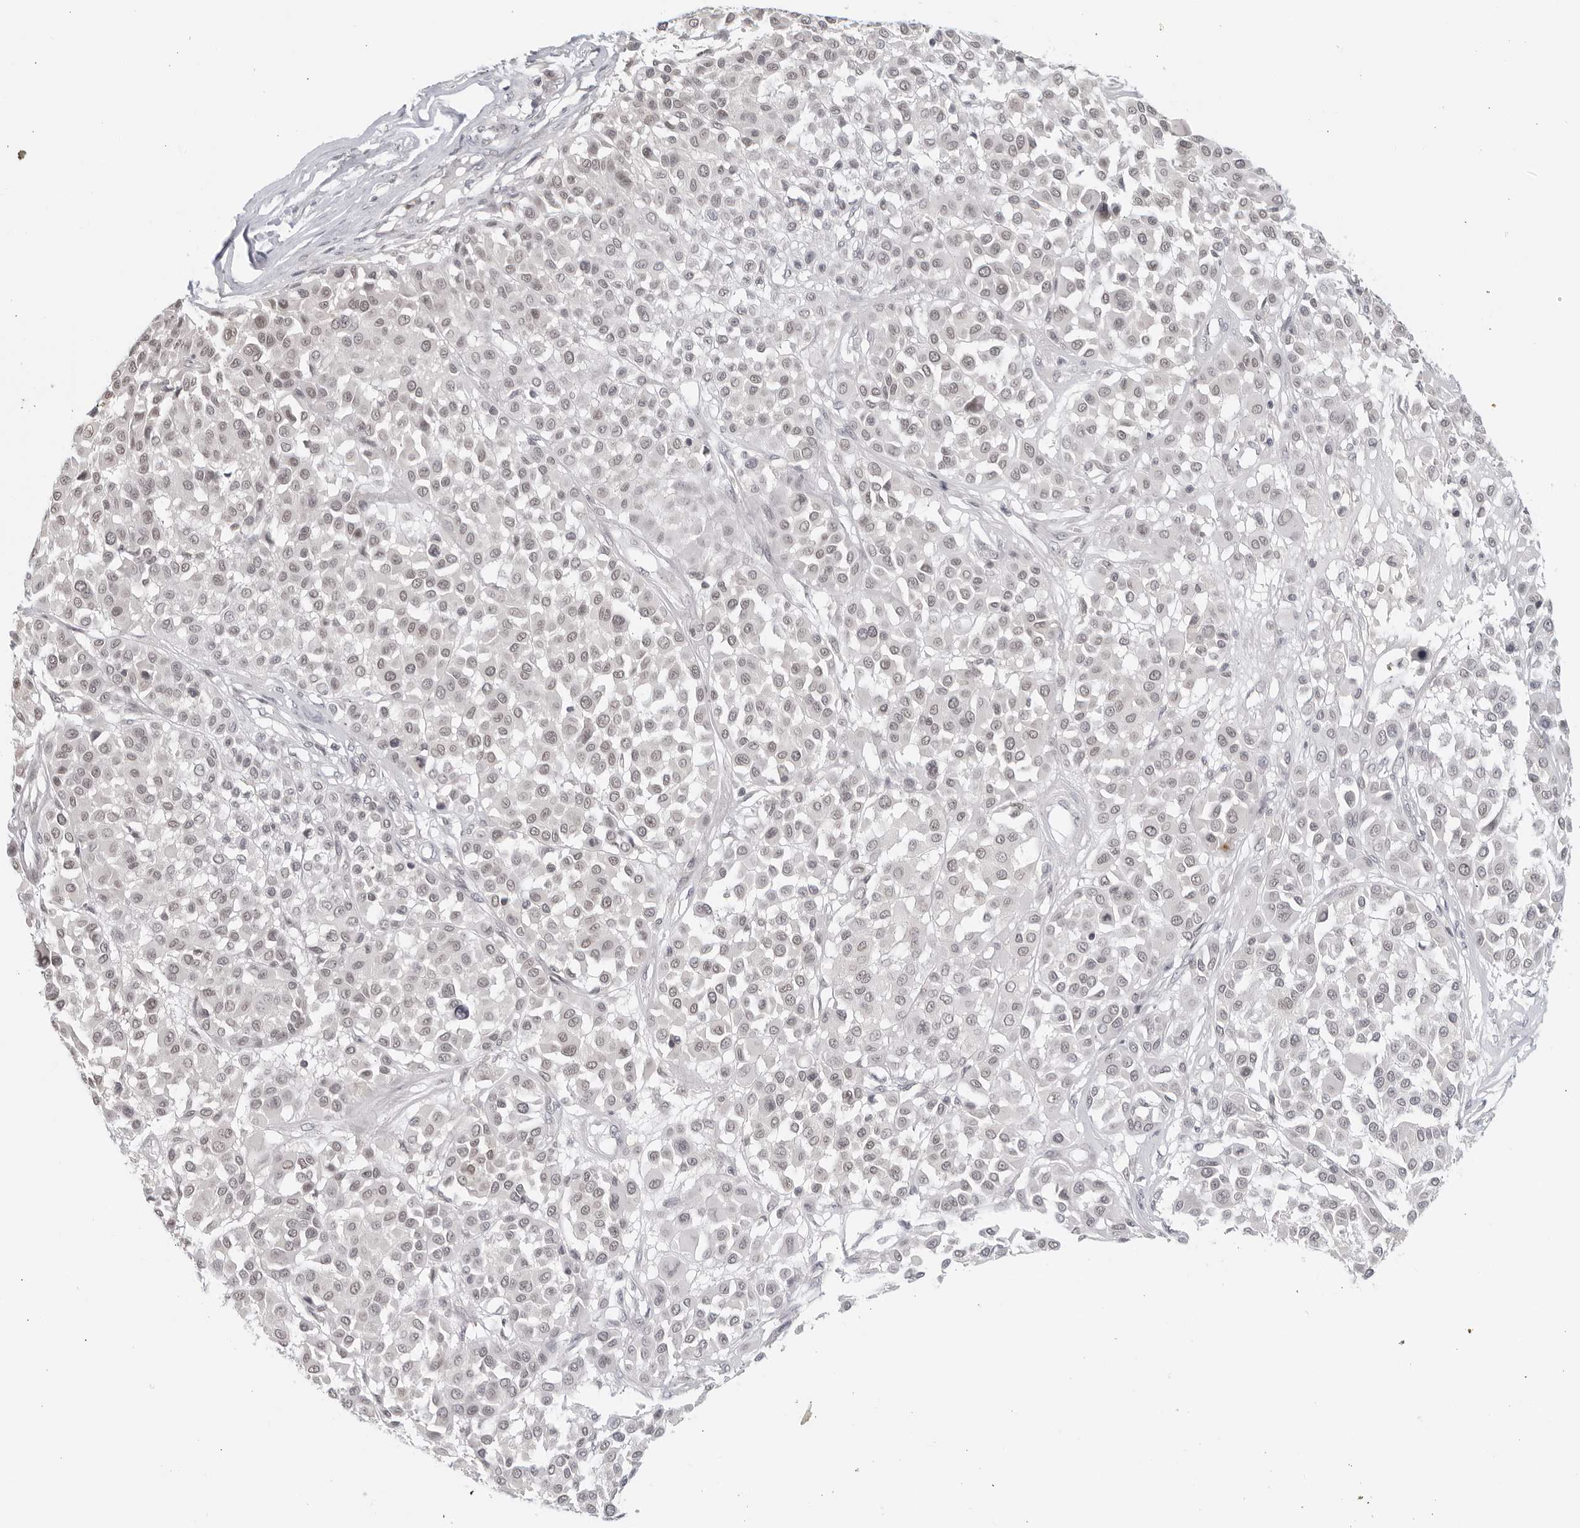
{"staining": {"intensity": "negative", "quantity": "none", "location": "none"}, "tissue": "melanoma", "cell_type": "Tumor cells", "image_type": "cancer", "snomed": [{"axis": "morphology", "description": "Malignant melanoma, Metastatic site"}, {"axis": "topography", "description": "Soft tissue"}], "caption": "Photomicrograph shows no significant protein staining in tumor cells of melanoma. Nuclei are stained in blue.", "gene": "RAB11FIP3", "patient": {"sex": "male", "age": 41}}